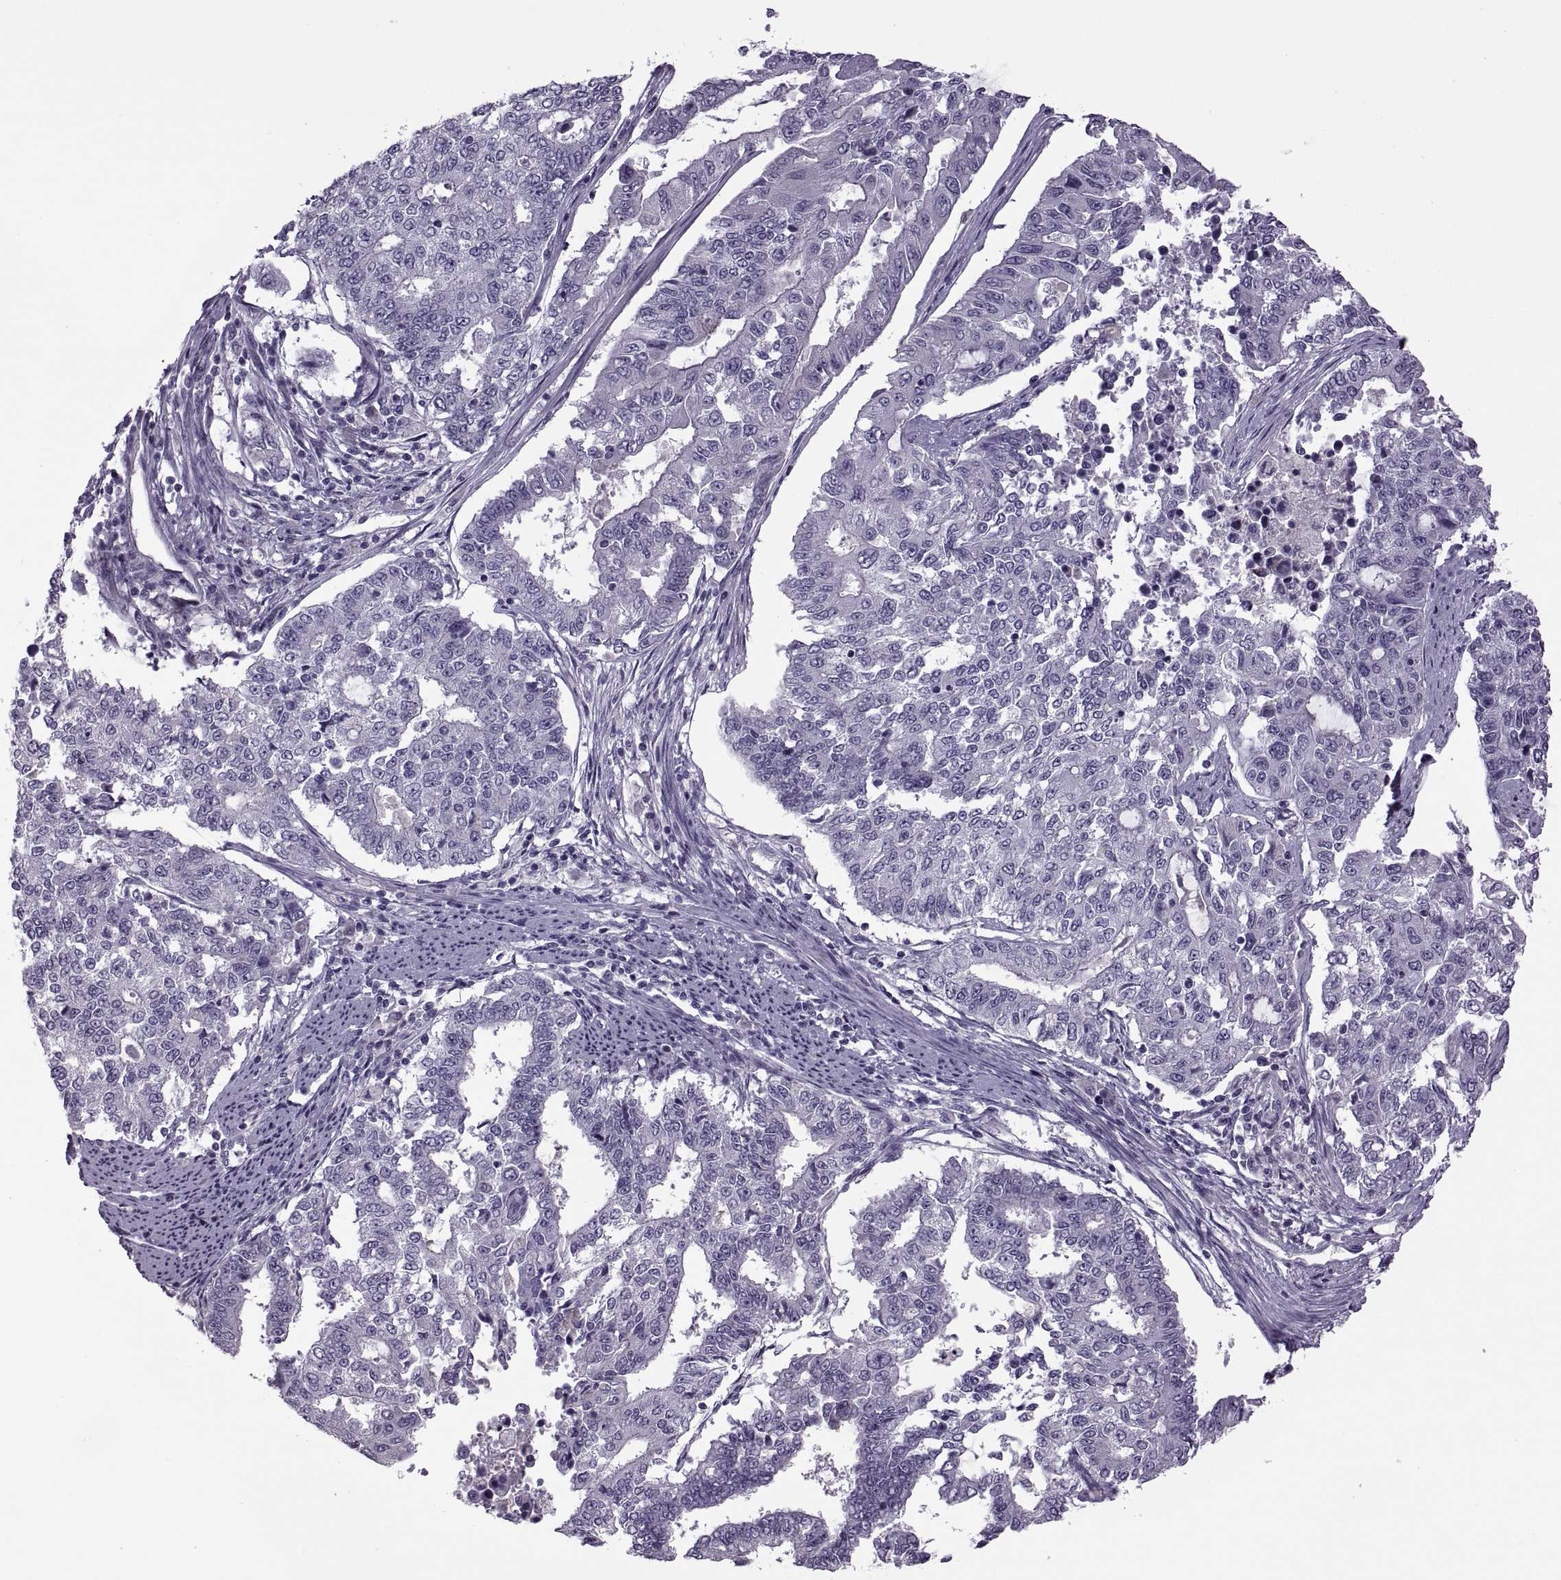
{"staining": {"intensity": "negative", "quantity": "none", "location": "none"}, "tissue": "endometrial cancer", "cell_type": "Tumor cells", "image_type": "cancer", "snomed": [{"axis": "morphology", "description": "Adenocarcinoma, NOS"}, {"axis": "topography", "description": "Uterus"}], "caption": "This is a histopathology image of immunohistochemistry staining of adenocarcinoma (endometrial), which shows no expression in tumor cells.", "gene": "RSPH6A", "patient": {"sex": "female", "age": 59}}